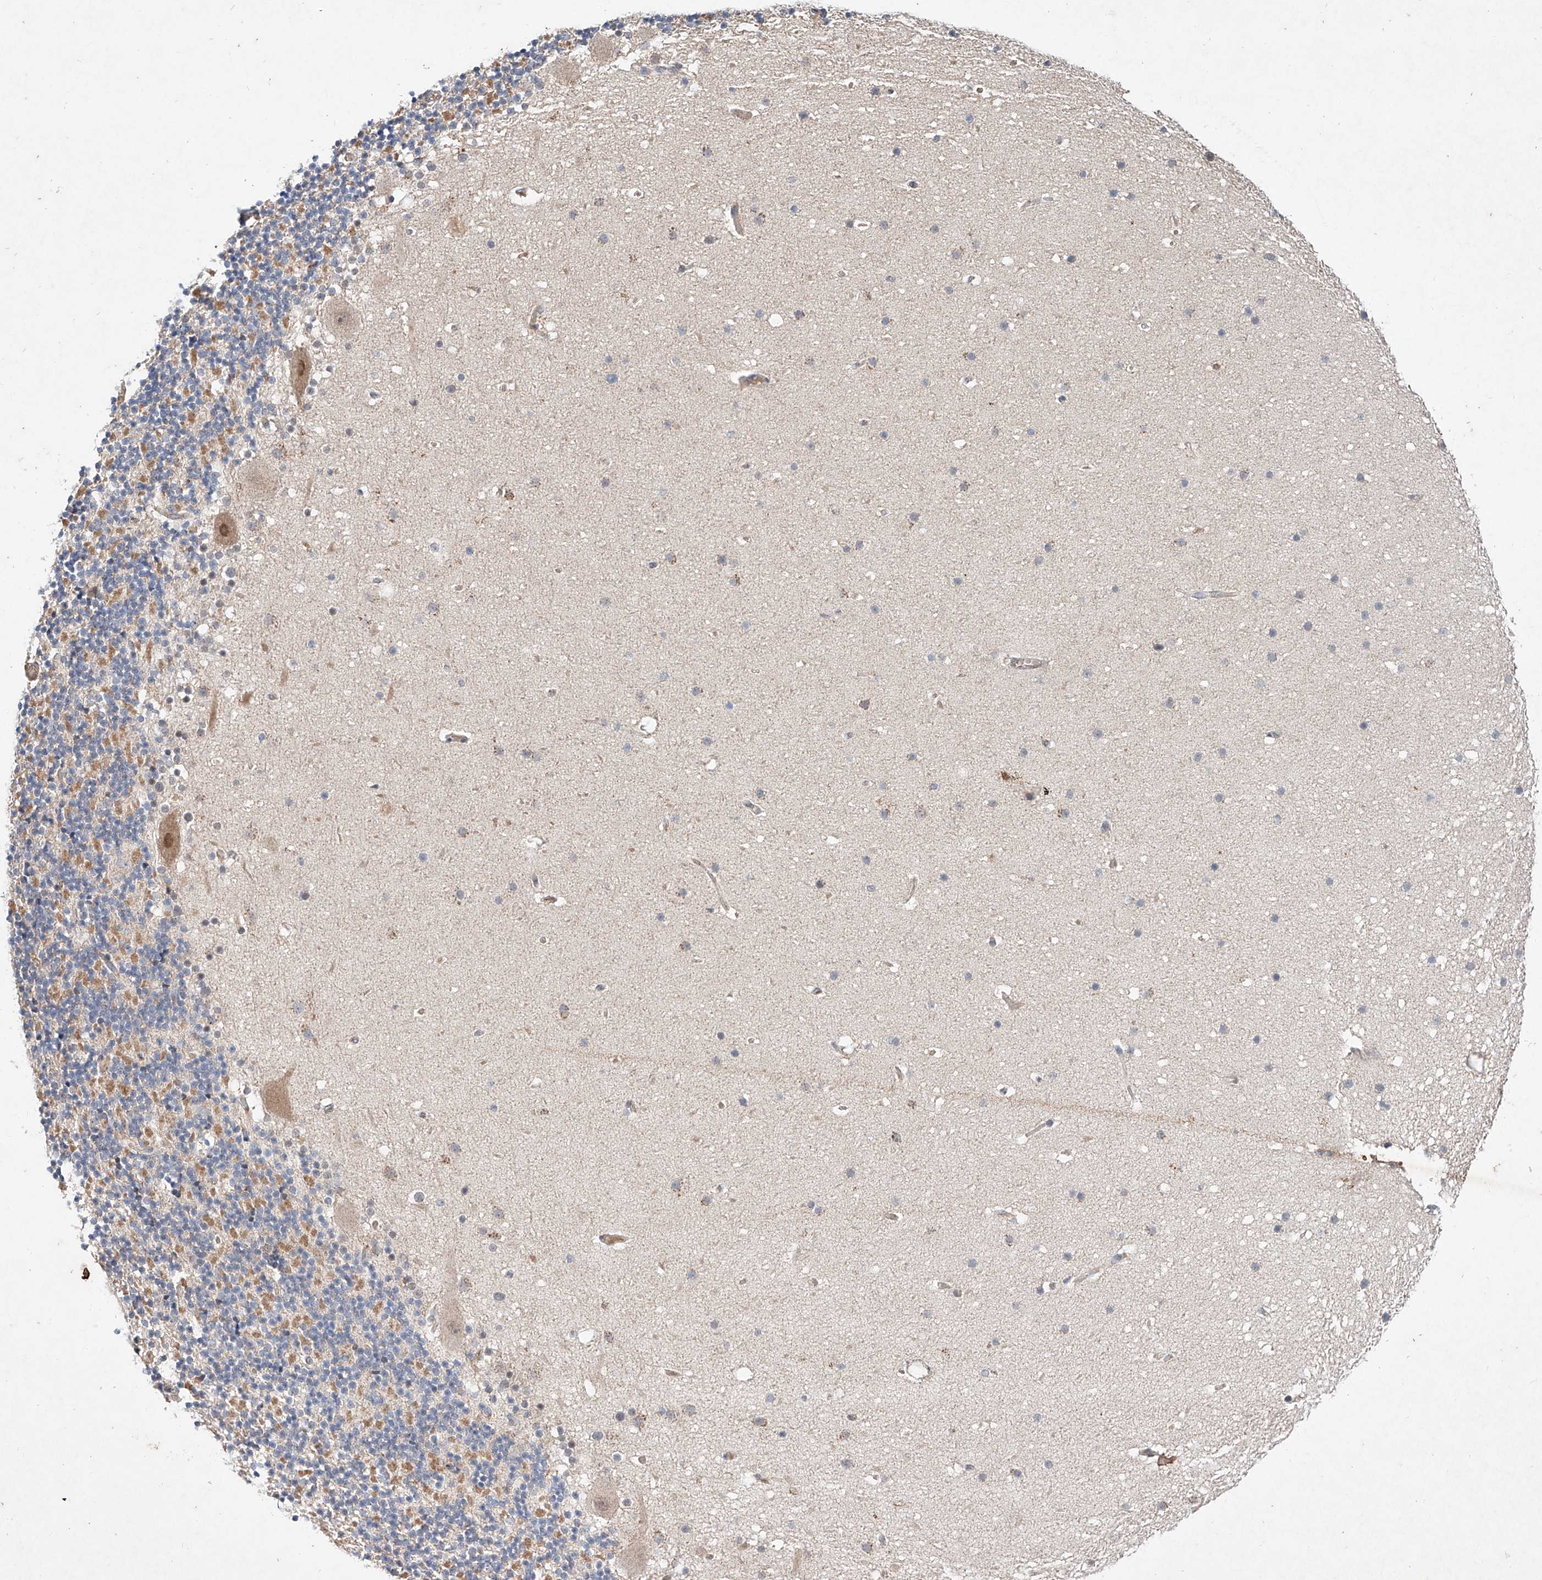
{"staining": {"intensity": "weak", "quantity": "<25%", "location": "cytoplasmic/membranous"}, "tissue": "cerebellum", "cell_type": "Cells in granular layer", "image_type": "normal", "snomed": [{"axis": "morphology", "description": "Normal tissue, NOS"}, {"axis": "topography", "description": "Cerebellum"}], "caption": "Protein analysis of benign cerebellum demonstrates no significant positivity in cells in granular layer. (Immunohistochemistry, brightfield microscopy, high magnification).", "gene": "FASTK", "patient": {"sex": "male", "age": 57}}